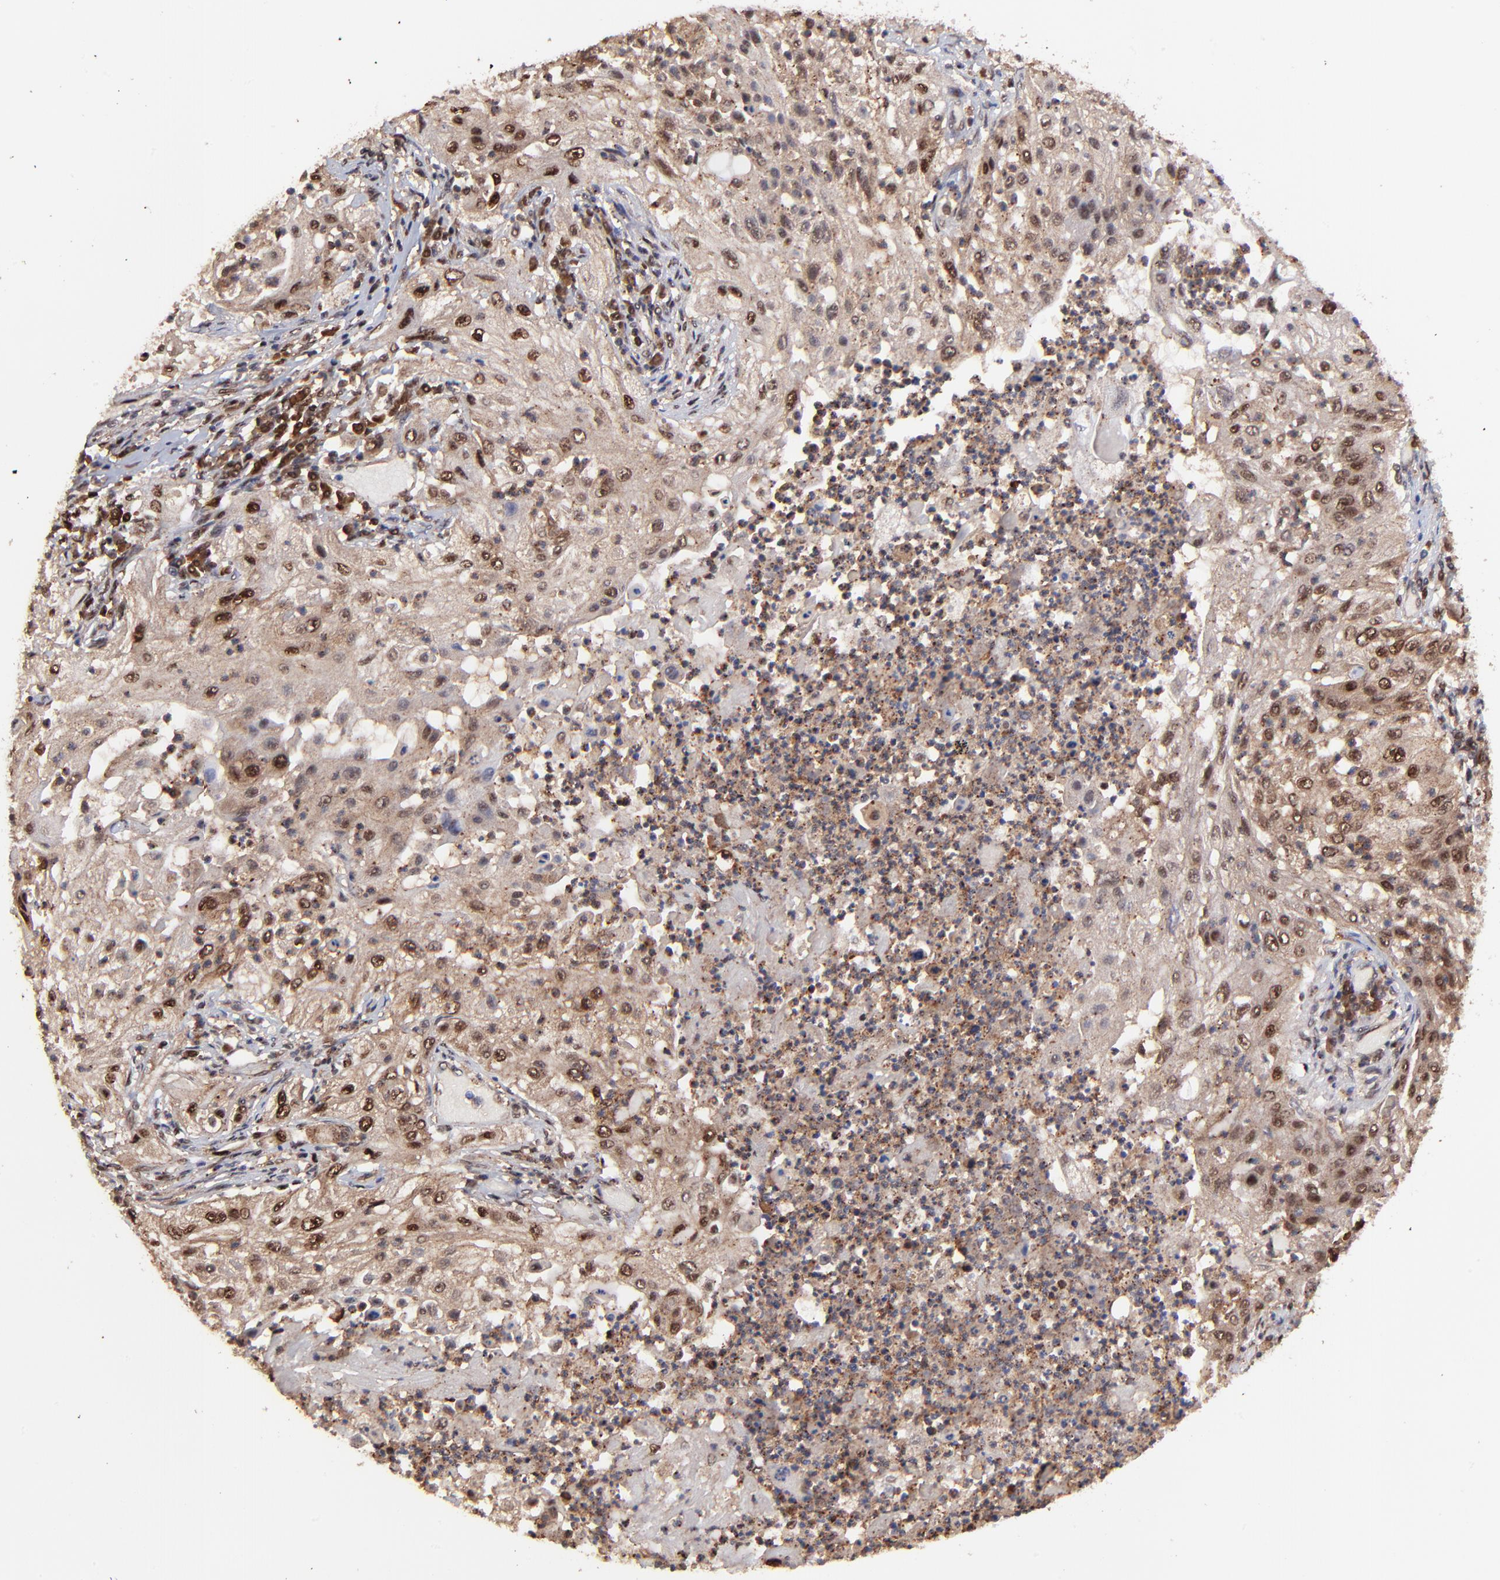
{"staining": {"intensity": "strong", "quantity": ">75%", "location": "cytoplasmic/membranous,nuclear"}, "tissue": "lung cancer", "cell_type": "Tumor cells", "image_type": "cancer", "snomed": [{"axis": "morphology", "description": "Inflammation, NOS"}, {"axis": "morphology", "description": "Squamous cell carcinoma, NOS"}, {"axis": "topography", "description": "Lymph node"}, {"axis": "topography", "description": "Soft tissue"}, {"axis": "topography", "description": "Lung"}], "caption": "This histopathology image exhibits IHC staining of lung cancer (squamous cell carcinoma), with high strong cytoplasmic/membranous and nuclear expression in approximately >75% of tumor cells.", "gene": "PSMA6", "patient": {"sex": "male", "age": 66}}